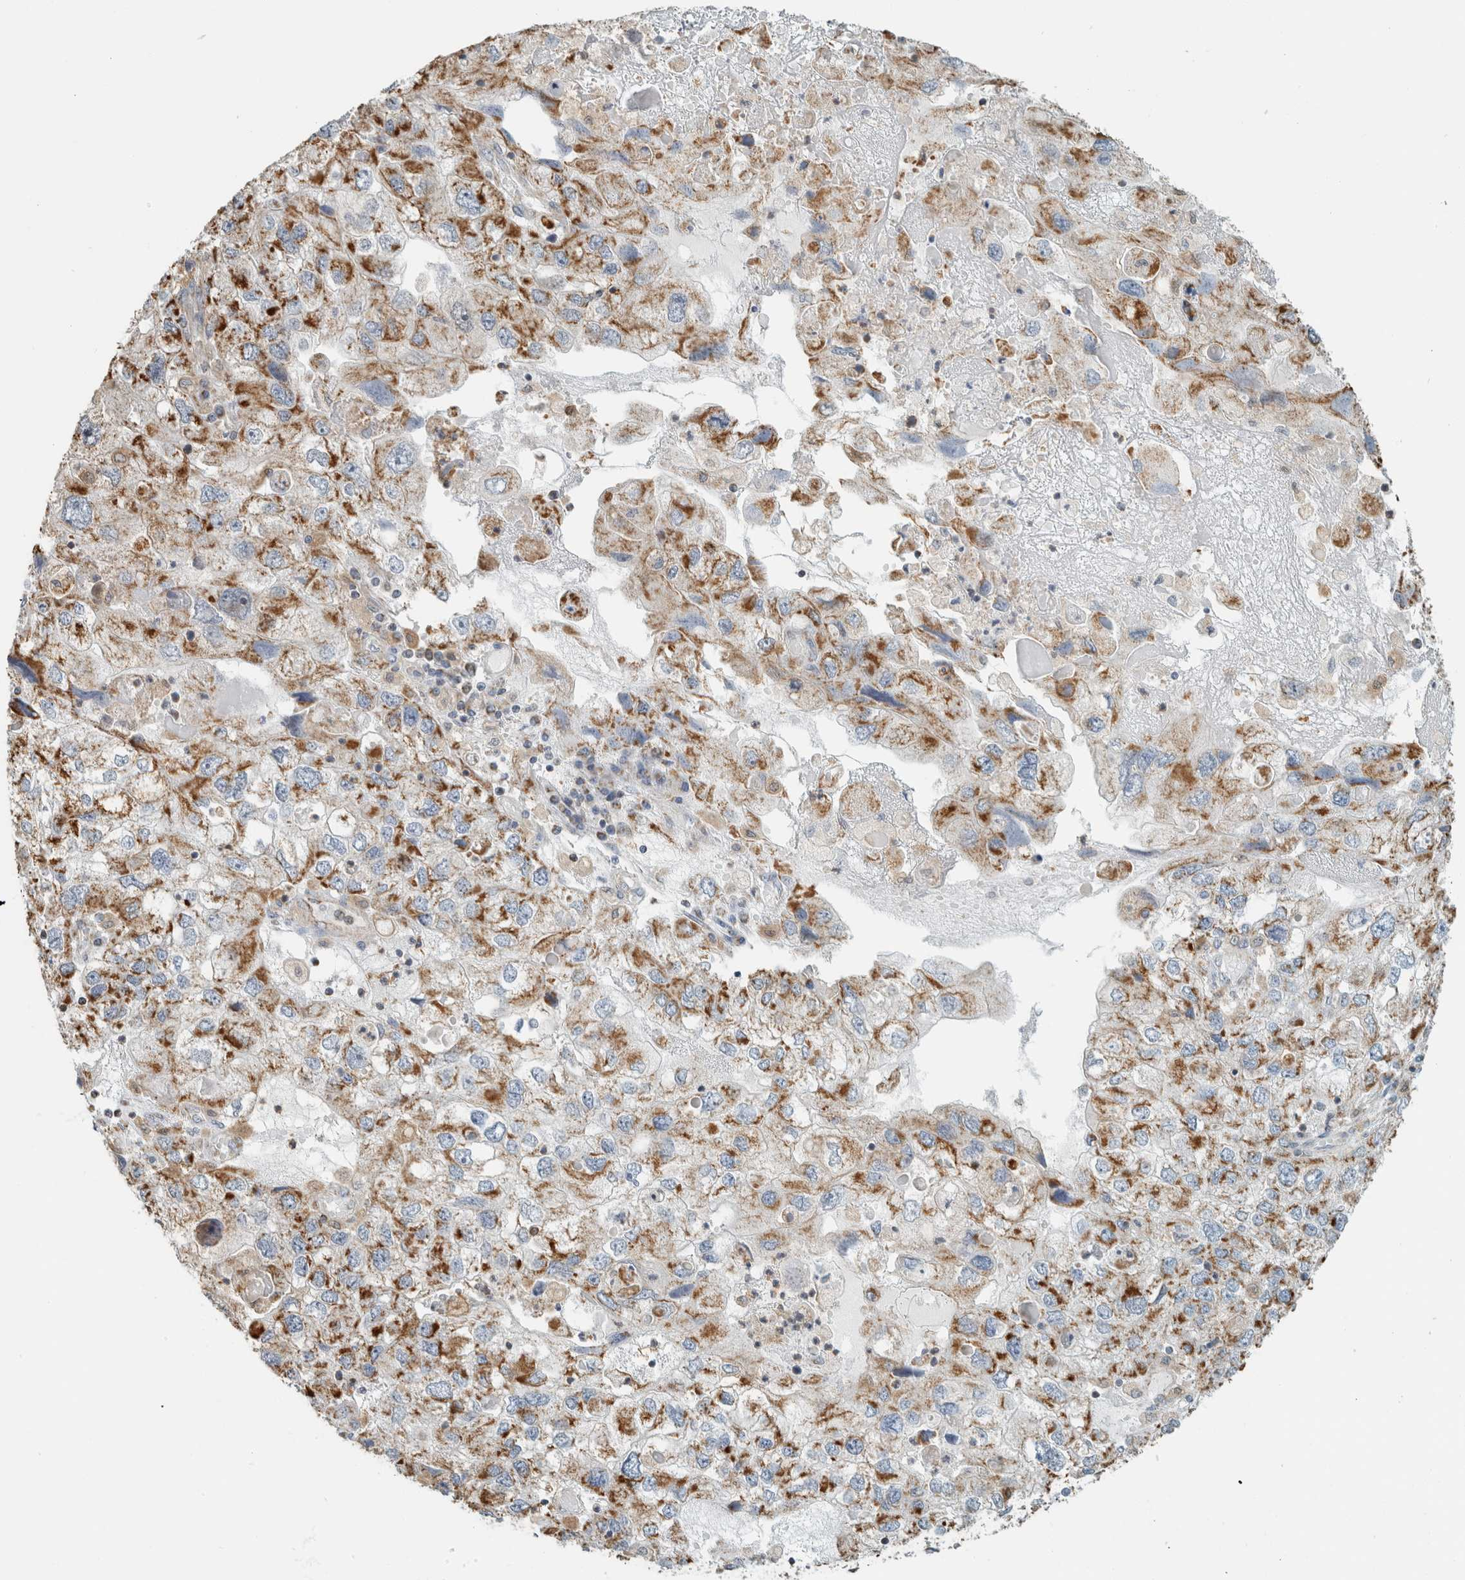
{"staining": {"intensity": "moderate", "quantity": ">75%", "location": "cytoplasmic/membranous"}, "tissue": "endometrial cancer", "cell_type": "Tumor cells", "image_type": "cancer", "snomed": [{"axis": "morphology", "description": "Adenocarcinoma, NOS"}, {"axis": "topography", "description": "Endometrium"}], "caption": "The immunohistochemical stain highlights moderate cytoplasmic/membranous expression in tumor cells of endometrial cancer (adenocarcinoma) tissue.", "gene": "CAPG", "patient": {"sex": "female", "age": 49}}